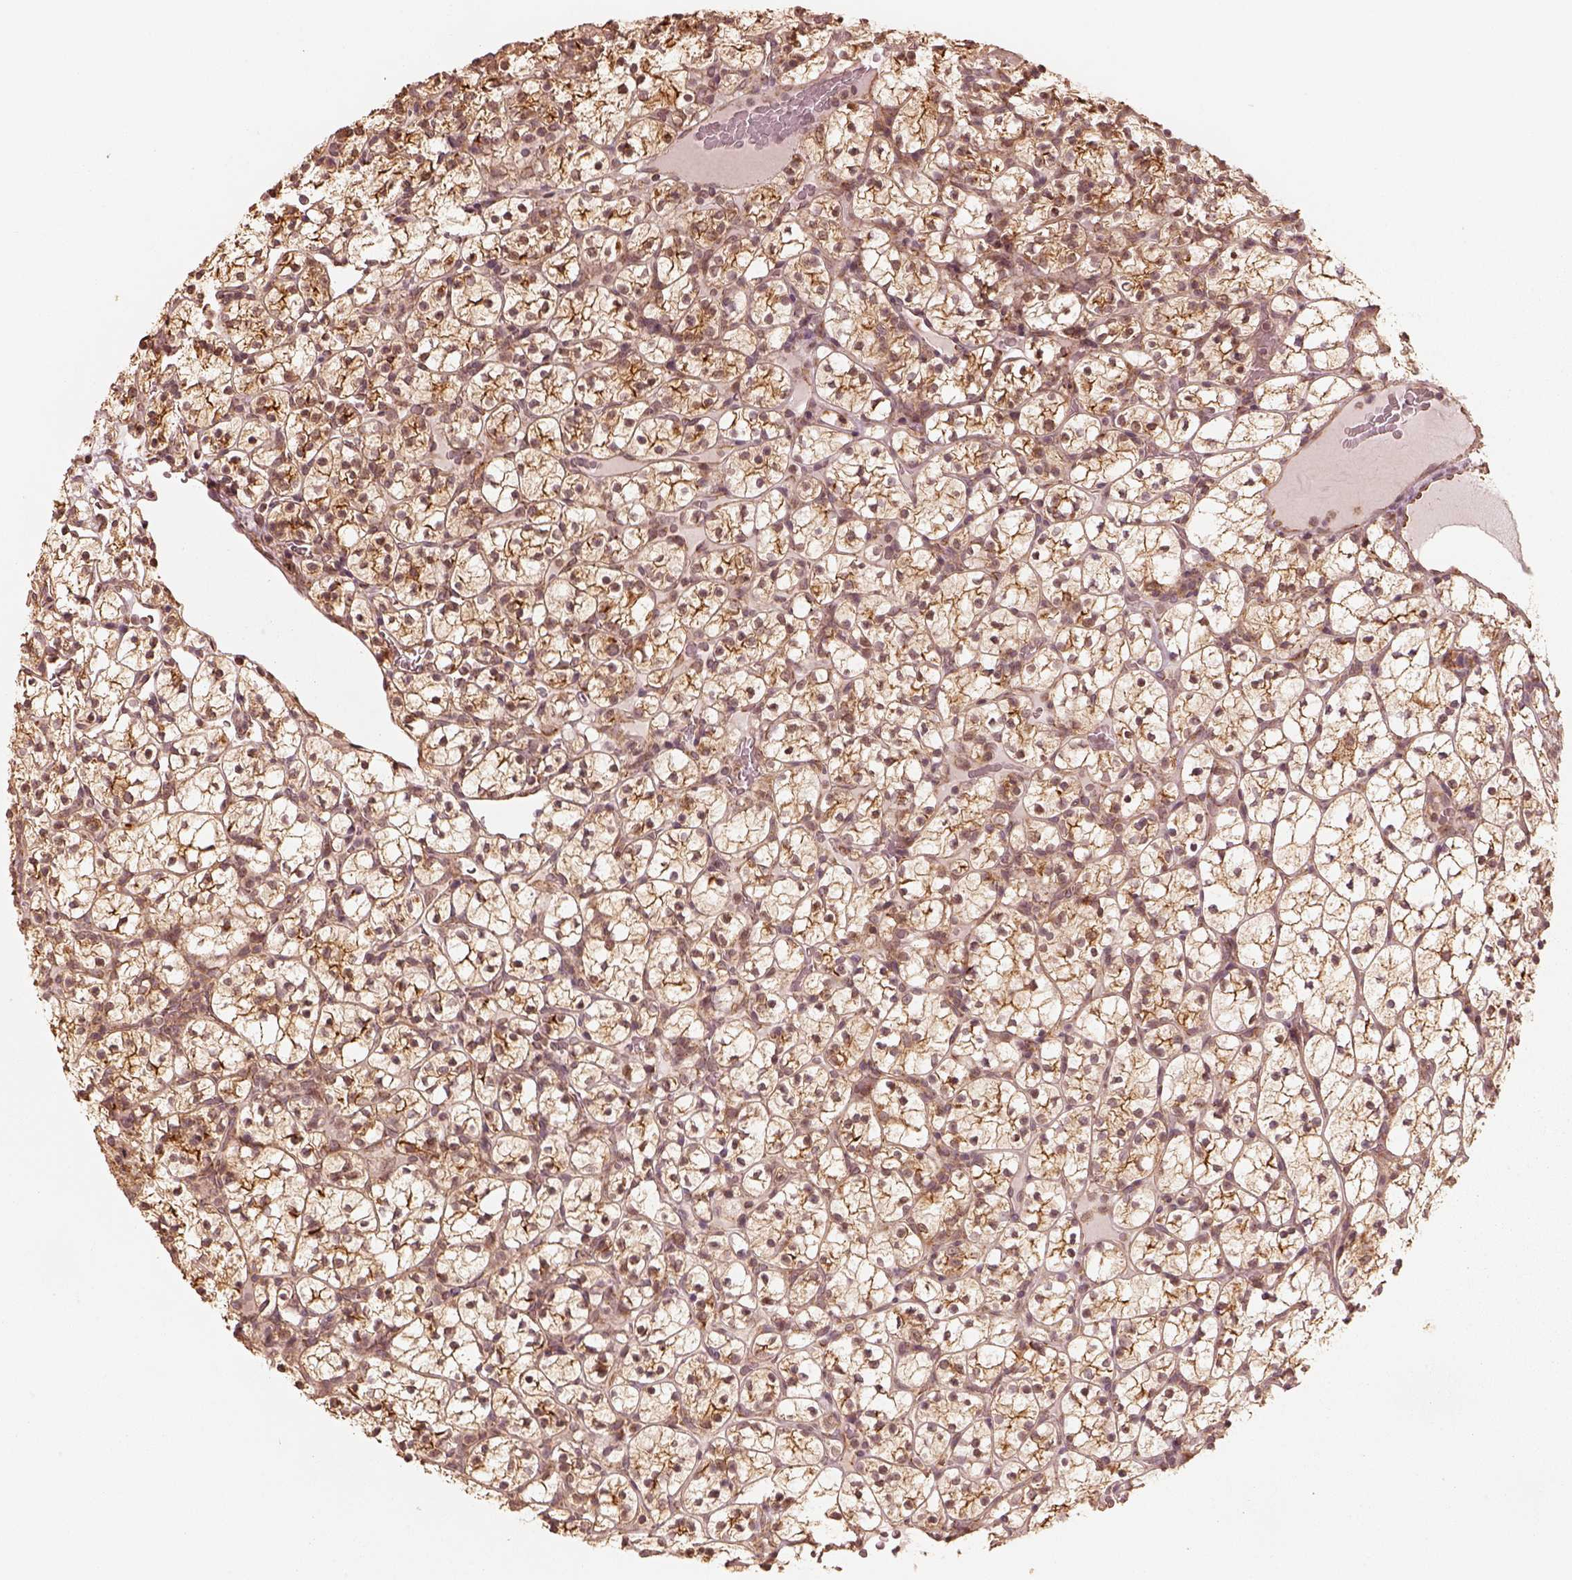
{"staining": {"intensity": "strong", "quantity": ">75%", "location": "cytoplasmic/membranous"}, "tissue": "renal cancer", "cell_type": "Tumor cells", "image_type": "cancer", "snomed": [{"axis": "morphology", "description": "Adenocarcinoma, NOS"}, {"axis": "topography", "description": "Kidney"}], "caption": "Protein expression analysis of renal adenocarcinoma displays strong cytoplasmic/membranous staining in about >75% of tumor cells.", "gene": "DNAJC25", "patient": {"sex": "female", "age": 89}}